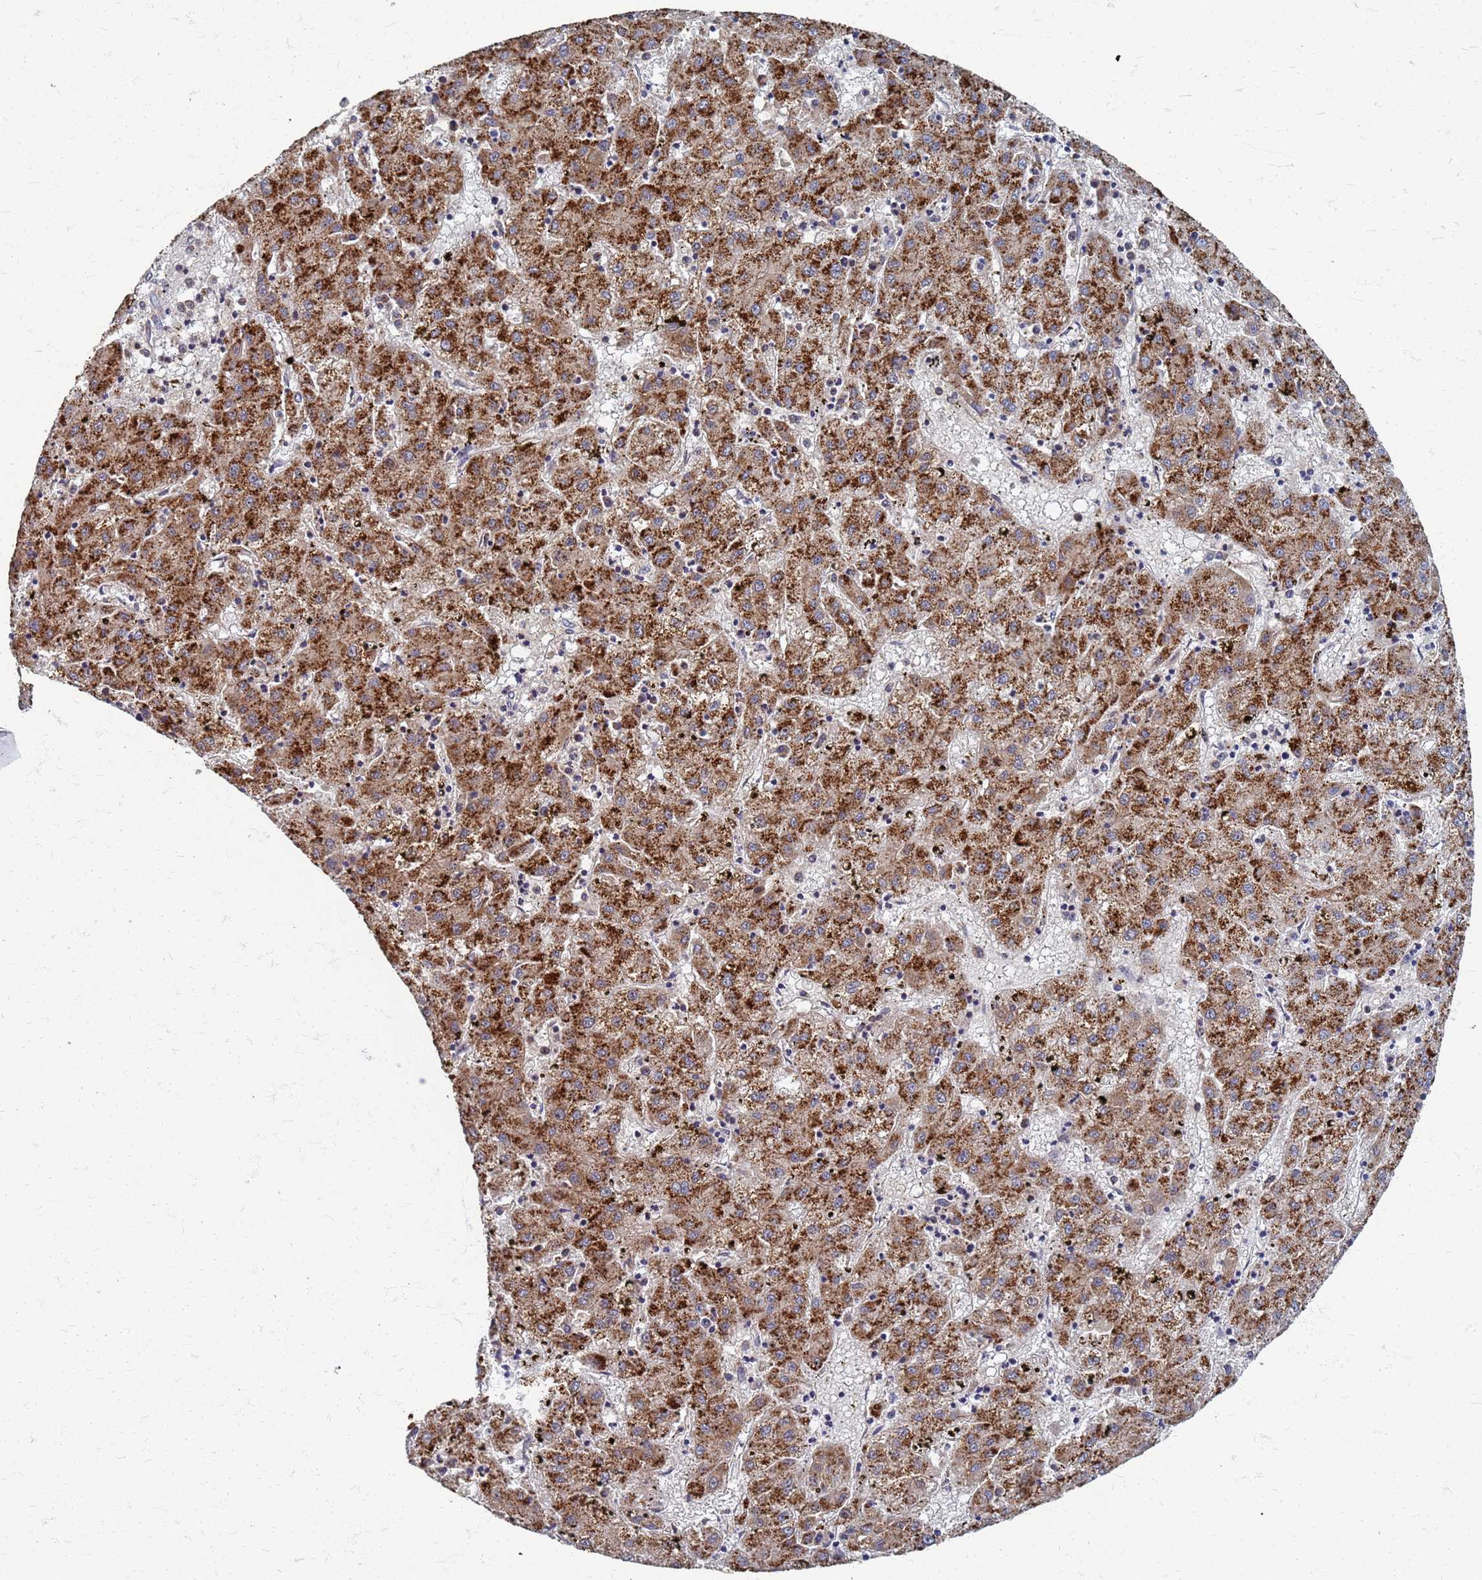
{"staining": {"intensity": "strong", "quantity": ">75%", "location": "cytoplasmic/membranous"}, "tissue": "liver cancer", "cell_type": "Tumor cells", "image_type": "cancer", "snomed": [{"axis": "morphology", "description": "Carcinoma, Hepatocellular, NOS"}, {"axis": "topography", "description": "Liver"}], "caption": "A high amount of strong cytoplasmic/membranous staining is appreciated in about >75% of tumor cells in liver cancer (hepatocellular carcinoma) tissue. The staining was performed using DAB, with brown indicating positive protein expression. Nuclei are stained blue with hematoxylin.", "gene": "ATPAF1", "patient": {"sex": "male", "age": 72}}